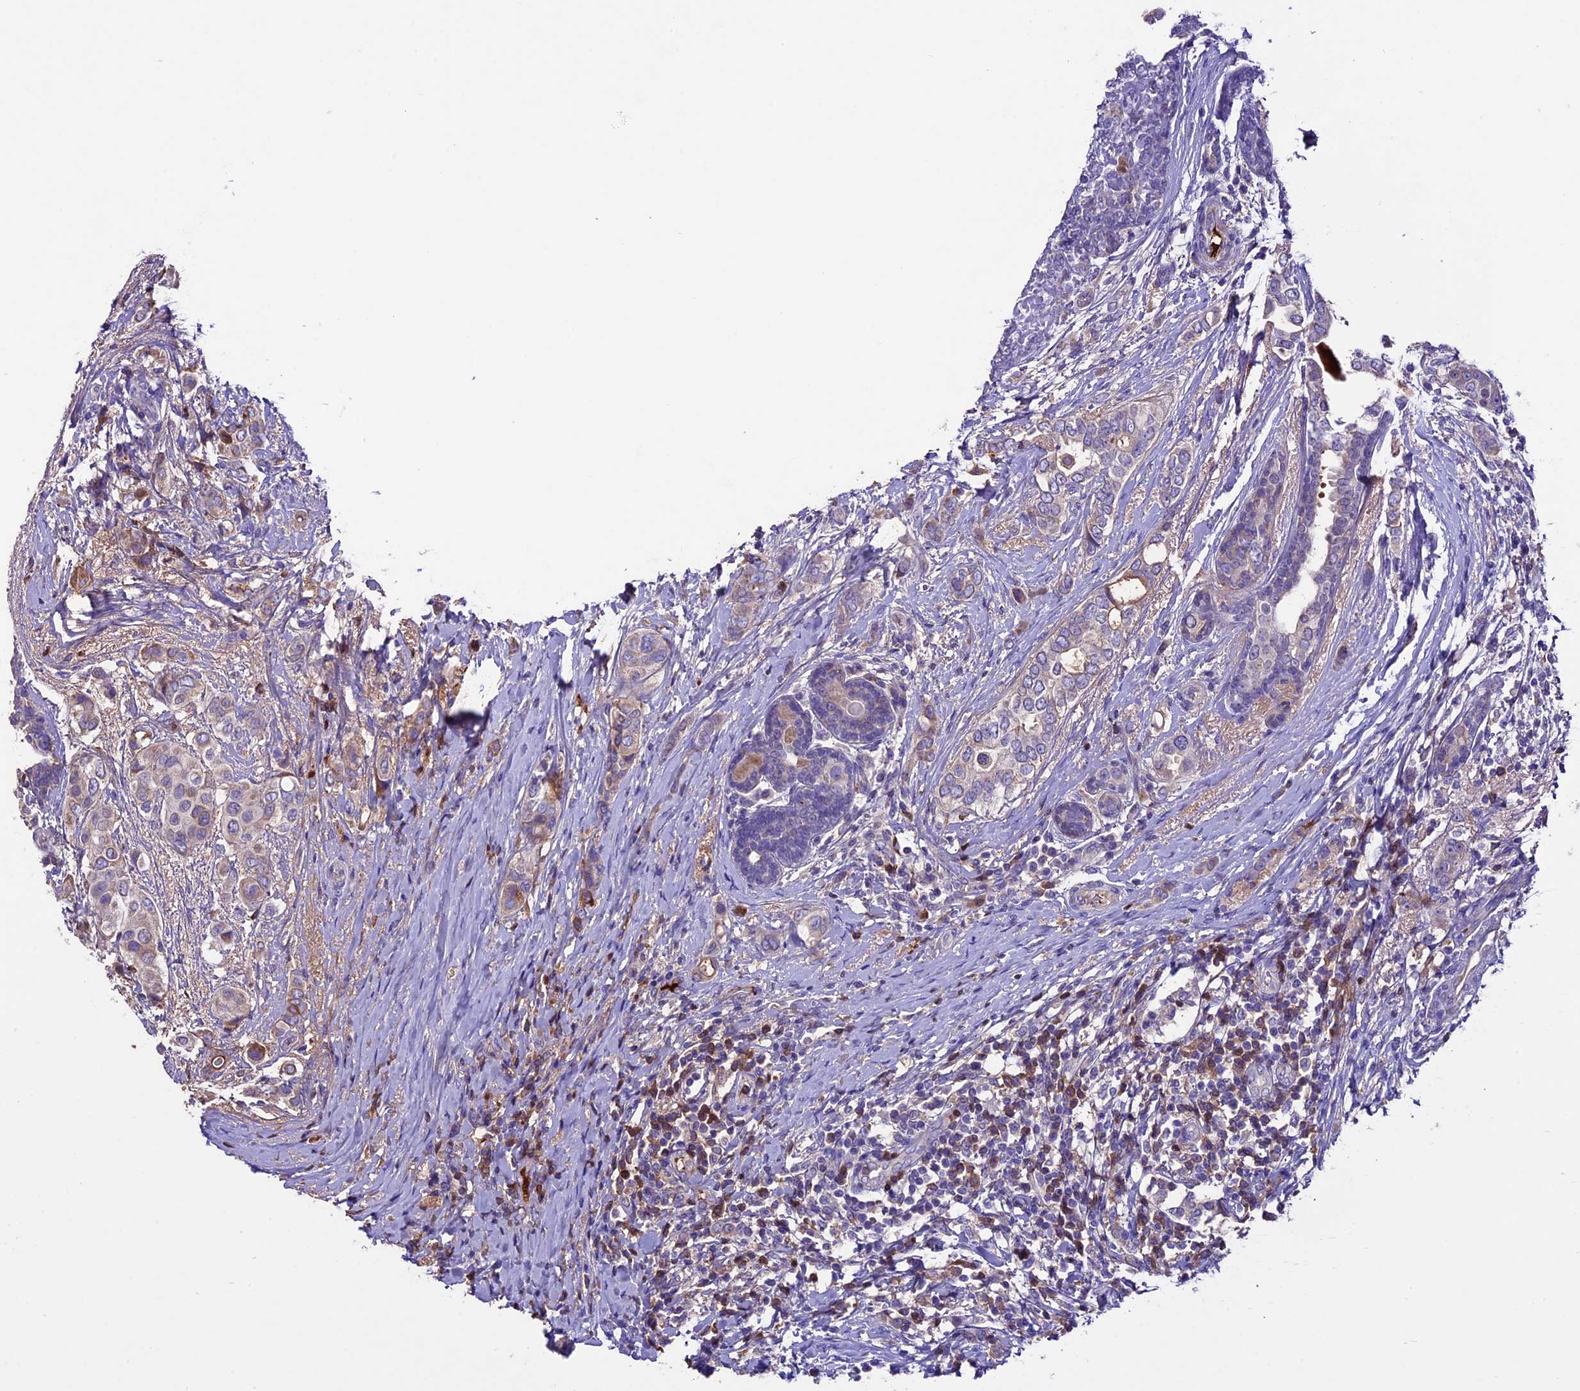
{"staining": {"intensity": "moderate", "quantity": "<25%", "location": "cytoplasmic/membranous"}, "tissue": "breast cancer", "cell_type": "Tumor cells", "image_type": "cancer", "snomed": [{"axis": "morphology", "description": "Lobular carcinoma"}, {"axis": "topography", "description": "Breast"}], "caption": "Protein expression analysis of breast cancer shows moderate cytoplasmic/membranous positivity in approximately <25% of tumor cells.", "gene": "TCP11L2", "patient": {"sex": "female", "age": 51}}